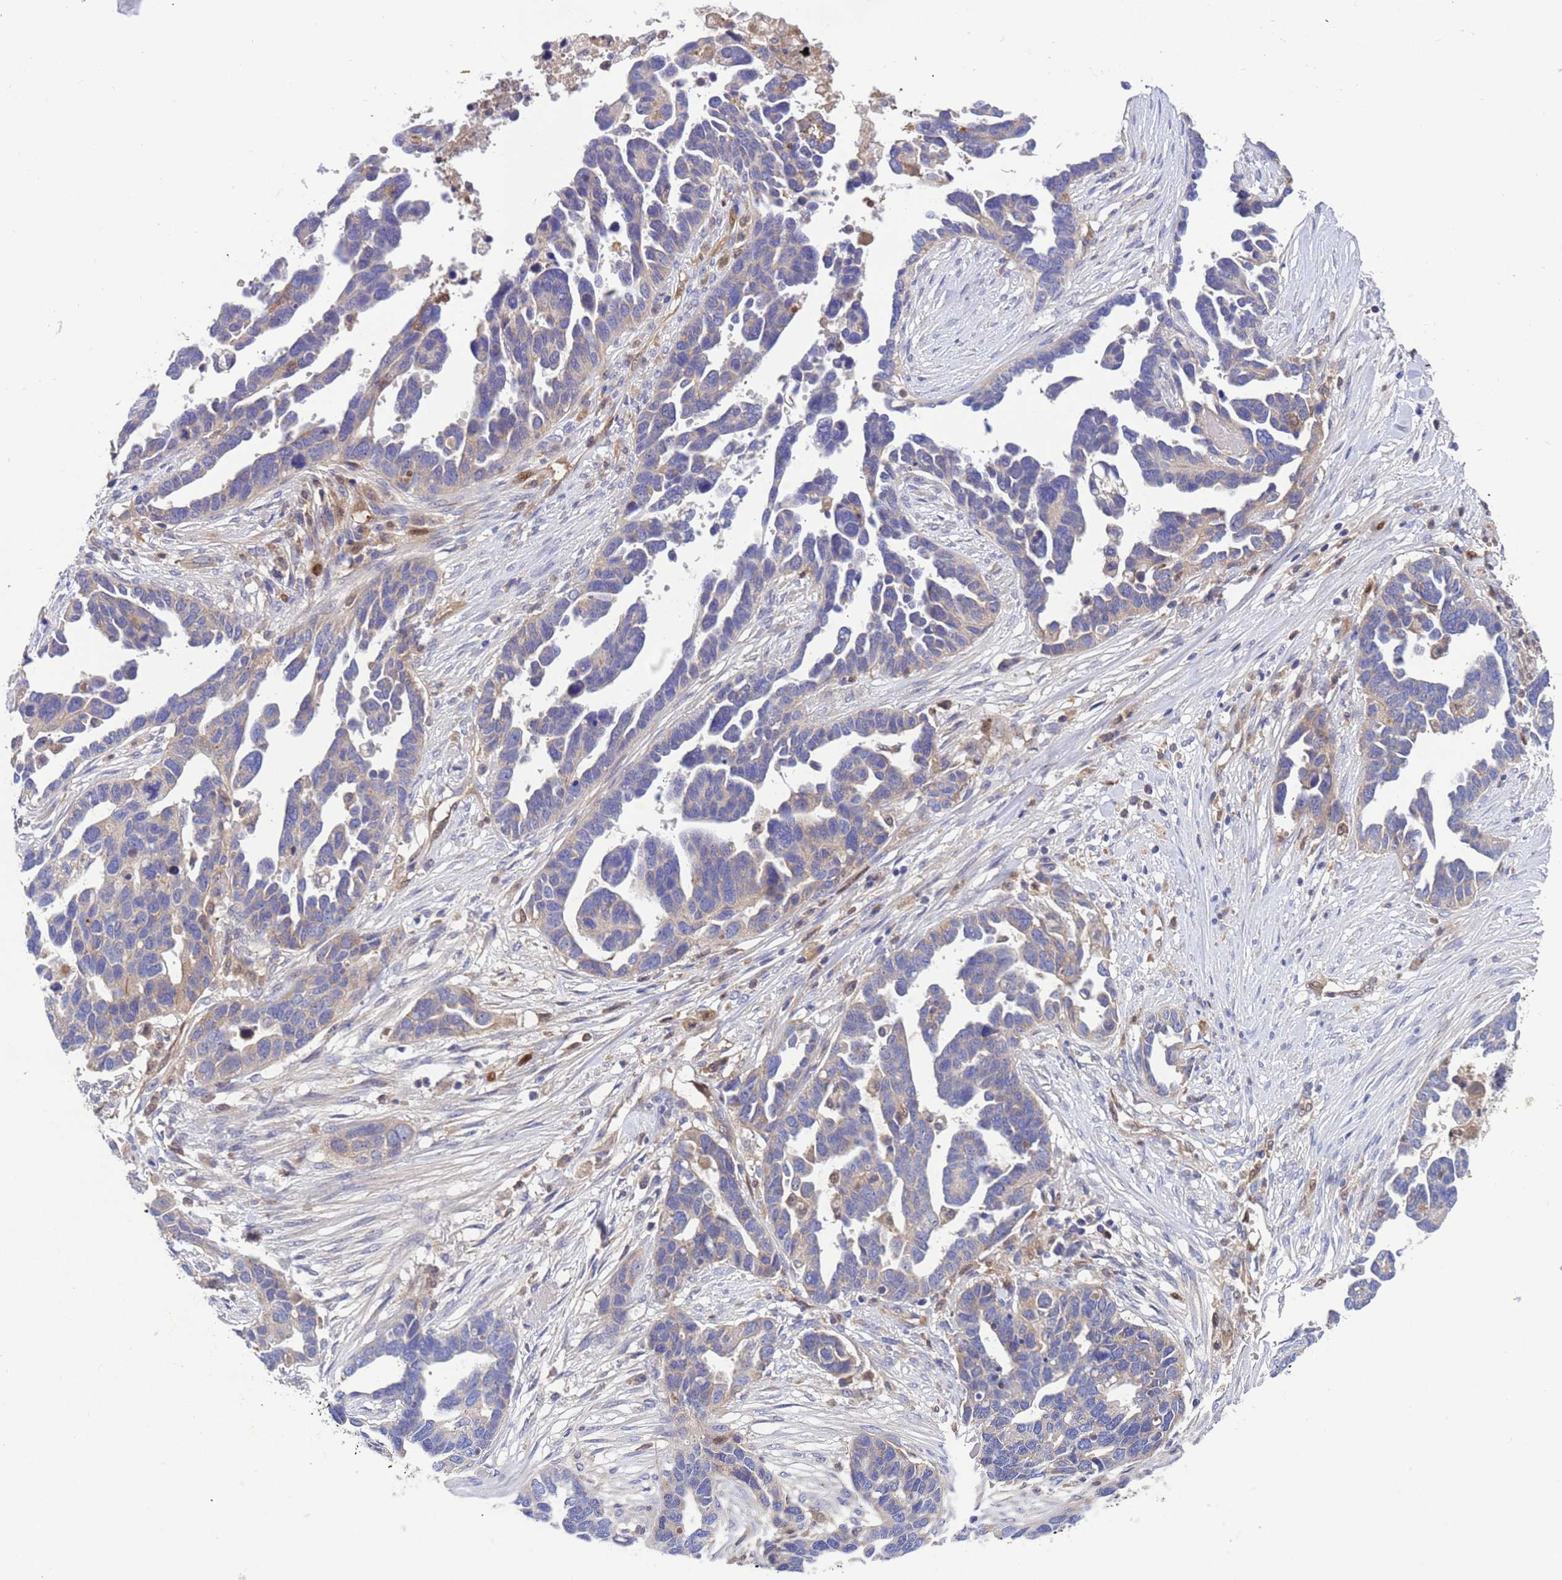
{"staining": {"intensity": "negative", "quantity": "none", "location": "none"}, "tissue": "ovarian cancer", "cell_type": "Tumor cells", "image_type": "cancer", "snomed": [{"axis": "morphology", "description": "Cystadenocarcinoma, serous, NOS"}, {"axis": "topography", "description": "Ovary"}], "caption": "This is a histopathology image of immunohistochemistry (IHC) staining of serous cystadenocarcinoma (ovarian), which shows no positivity in tumor cells. (DAB (3,3'-diaminobenzidine) immunohistochemistry with hematoxylin counter stain).", "gene": "FOXRED1", "patient": {"sex": "female", "age": 54}}